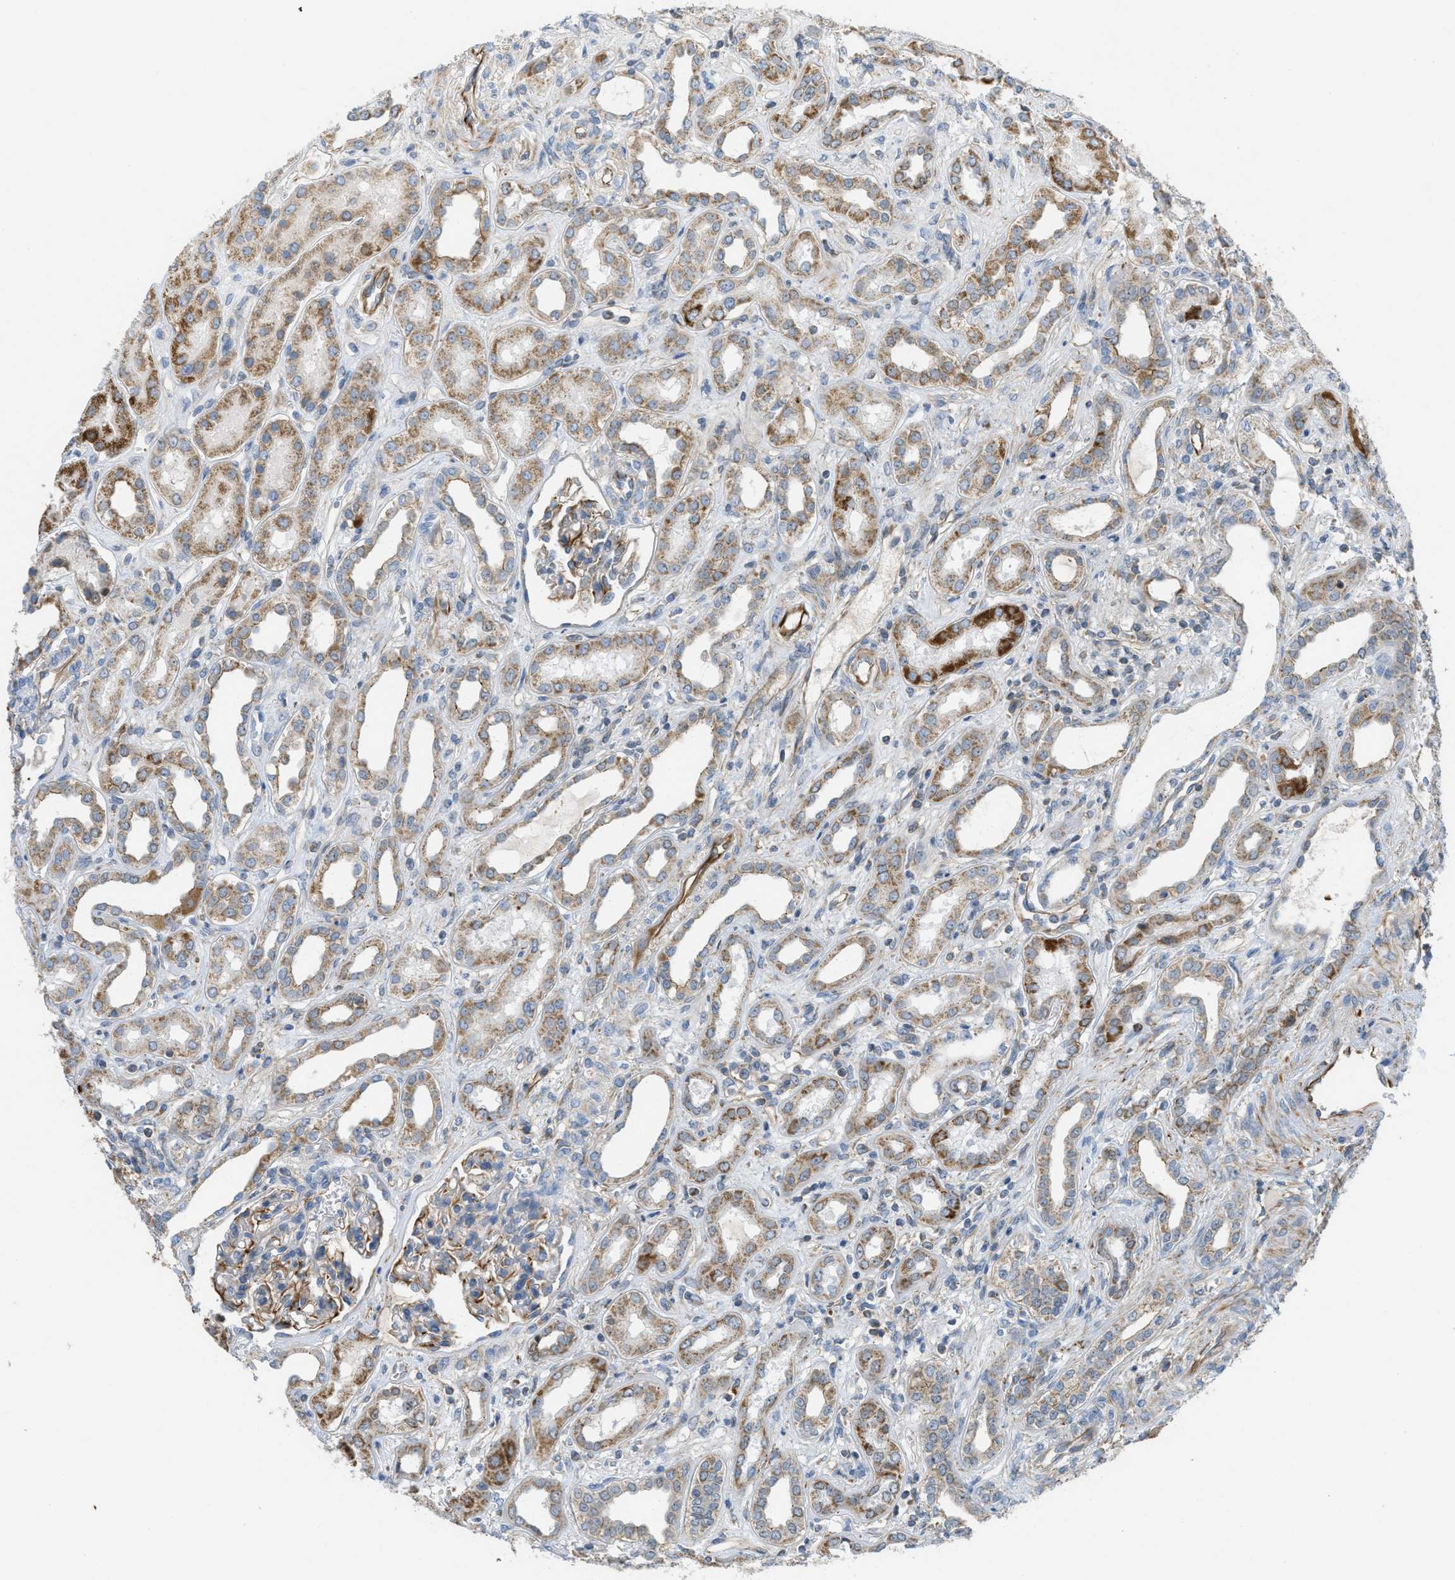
{"staining": {"intensity": "moderate", "quantity": "25%-75%", "location": "cytoplasmic/membranous"}, "tissue": "kidney", "cell_type": "Cells in glomeruli", "image_type": "normal", "snomed": [{"axis": "morphology", "description": "Normal tissue, NOS"}, {"axis": "topography", "description": "Kidney"}], "caption": "An immunohistochemistry (IHC) histopathology image of benign tissue is shown. Protein staining in brown shows moderate cytoplasmic/membranous positivity in kidney within cells in glomeruli. Nuclei are stained in blue.", "gene": "BTN3A1", "patient": {"sex": "male", "age": 59}}